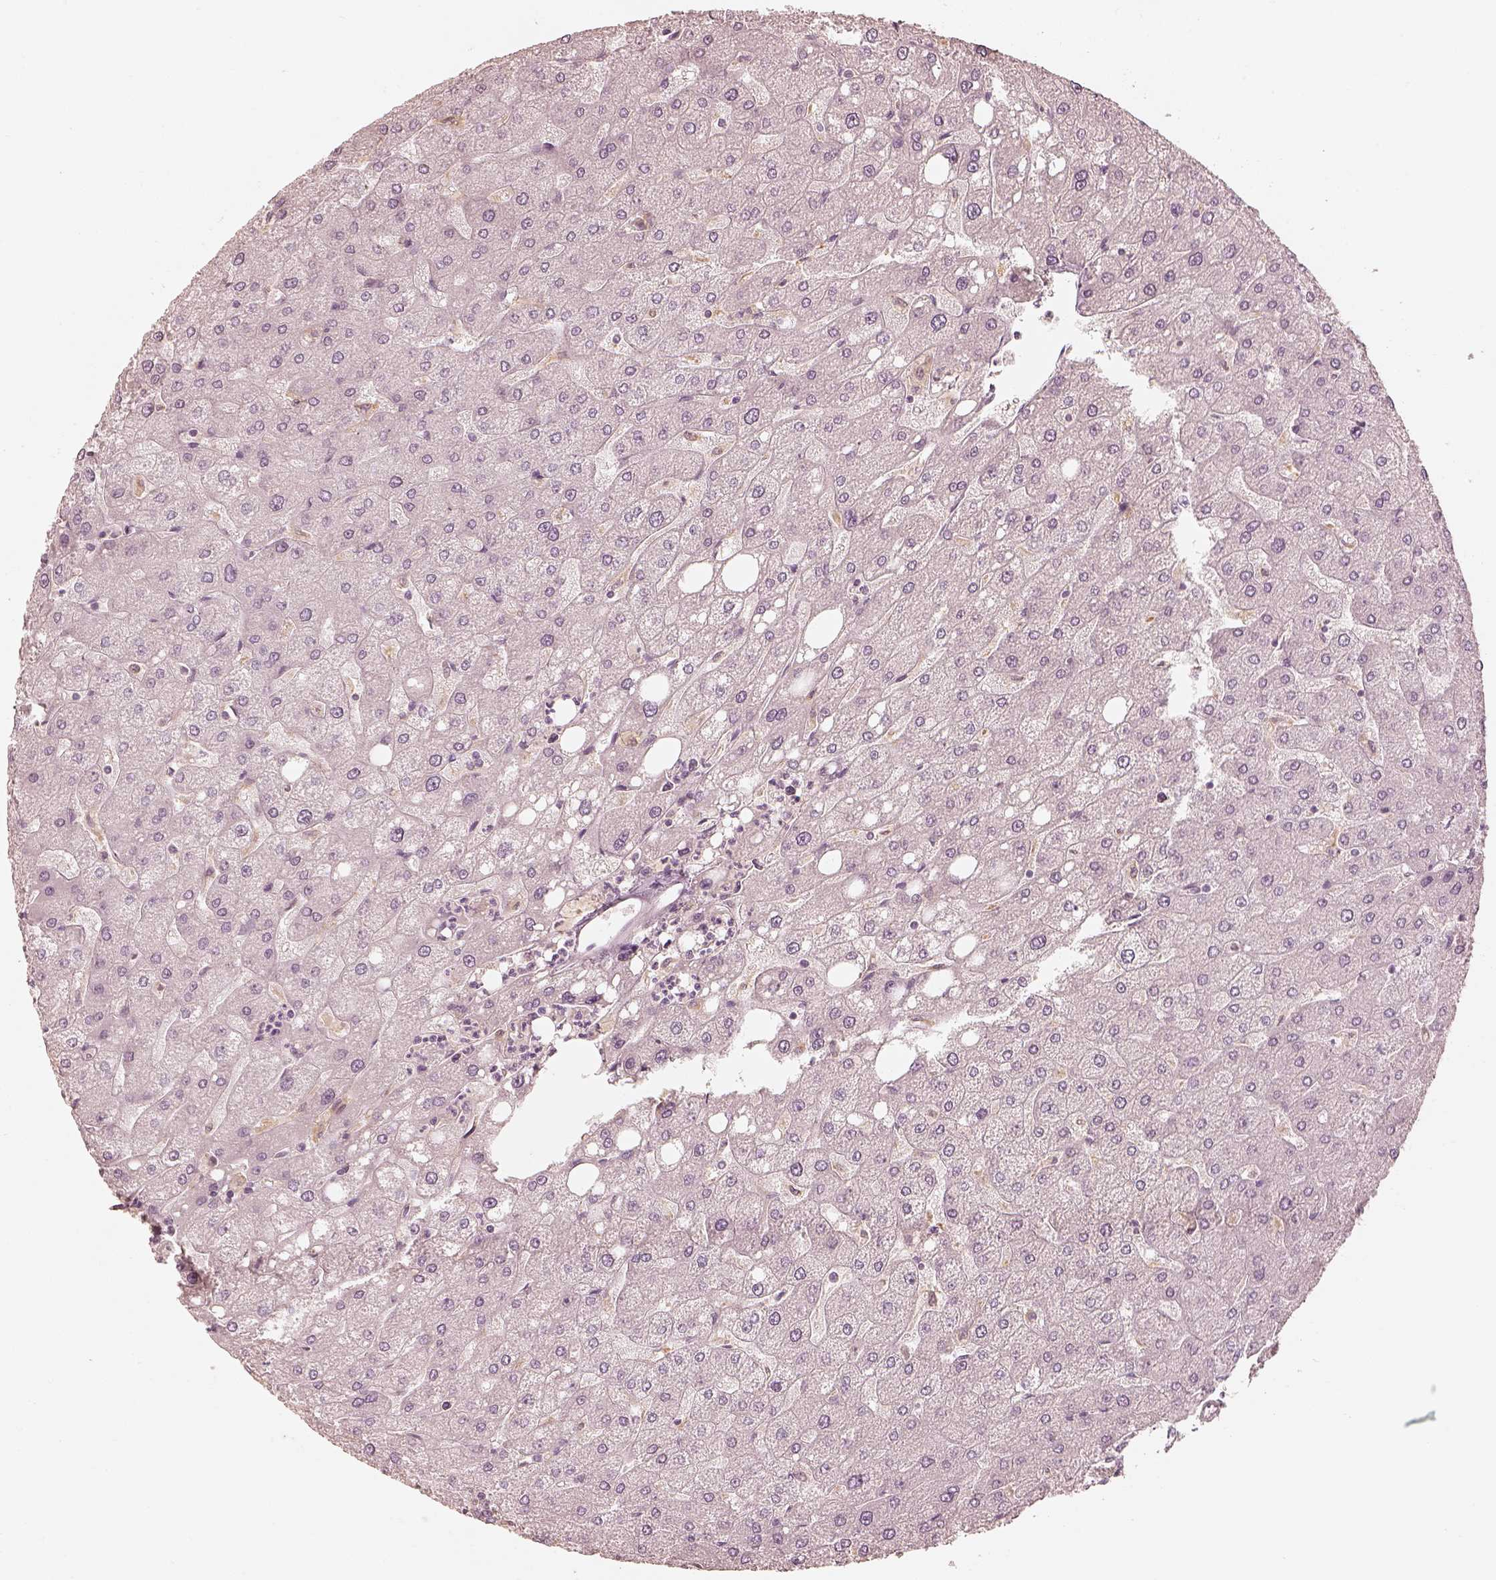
{"staining": {"intensity": "negative", "quantity": "none", "location": "none"}, "tissue": "liver", "cell_type": "Cholangiocytes", "image_type": "normal", "snomed": [{"axis": "morphology", "description": "Normal tissue, NOS"}, {"axis": "topography", "description": "Liver"}], "caption": "Immunohistochemistry (IHC) photomicrograph of normal liver: liver stained with DAB (3,3'-diaminobenzidine) shows no significant protein staining in cholangiocytes. (IHC, brightfield microscopy, high magnification).", "gene": "FMNL2", "patient": {"sex": "male", "age": 67}}